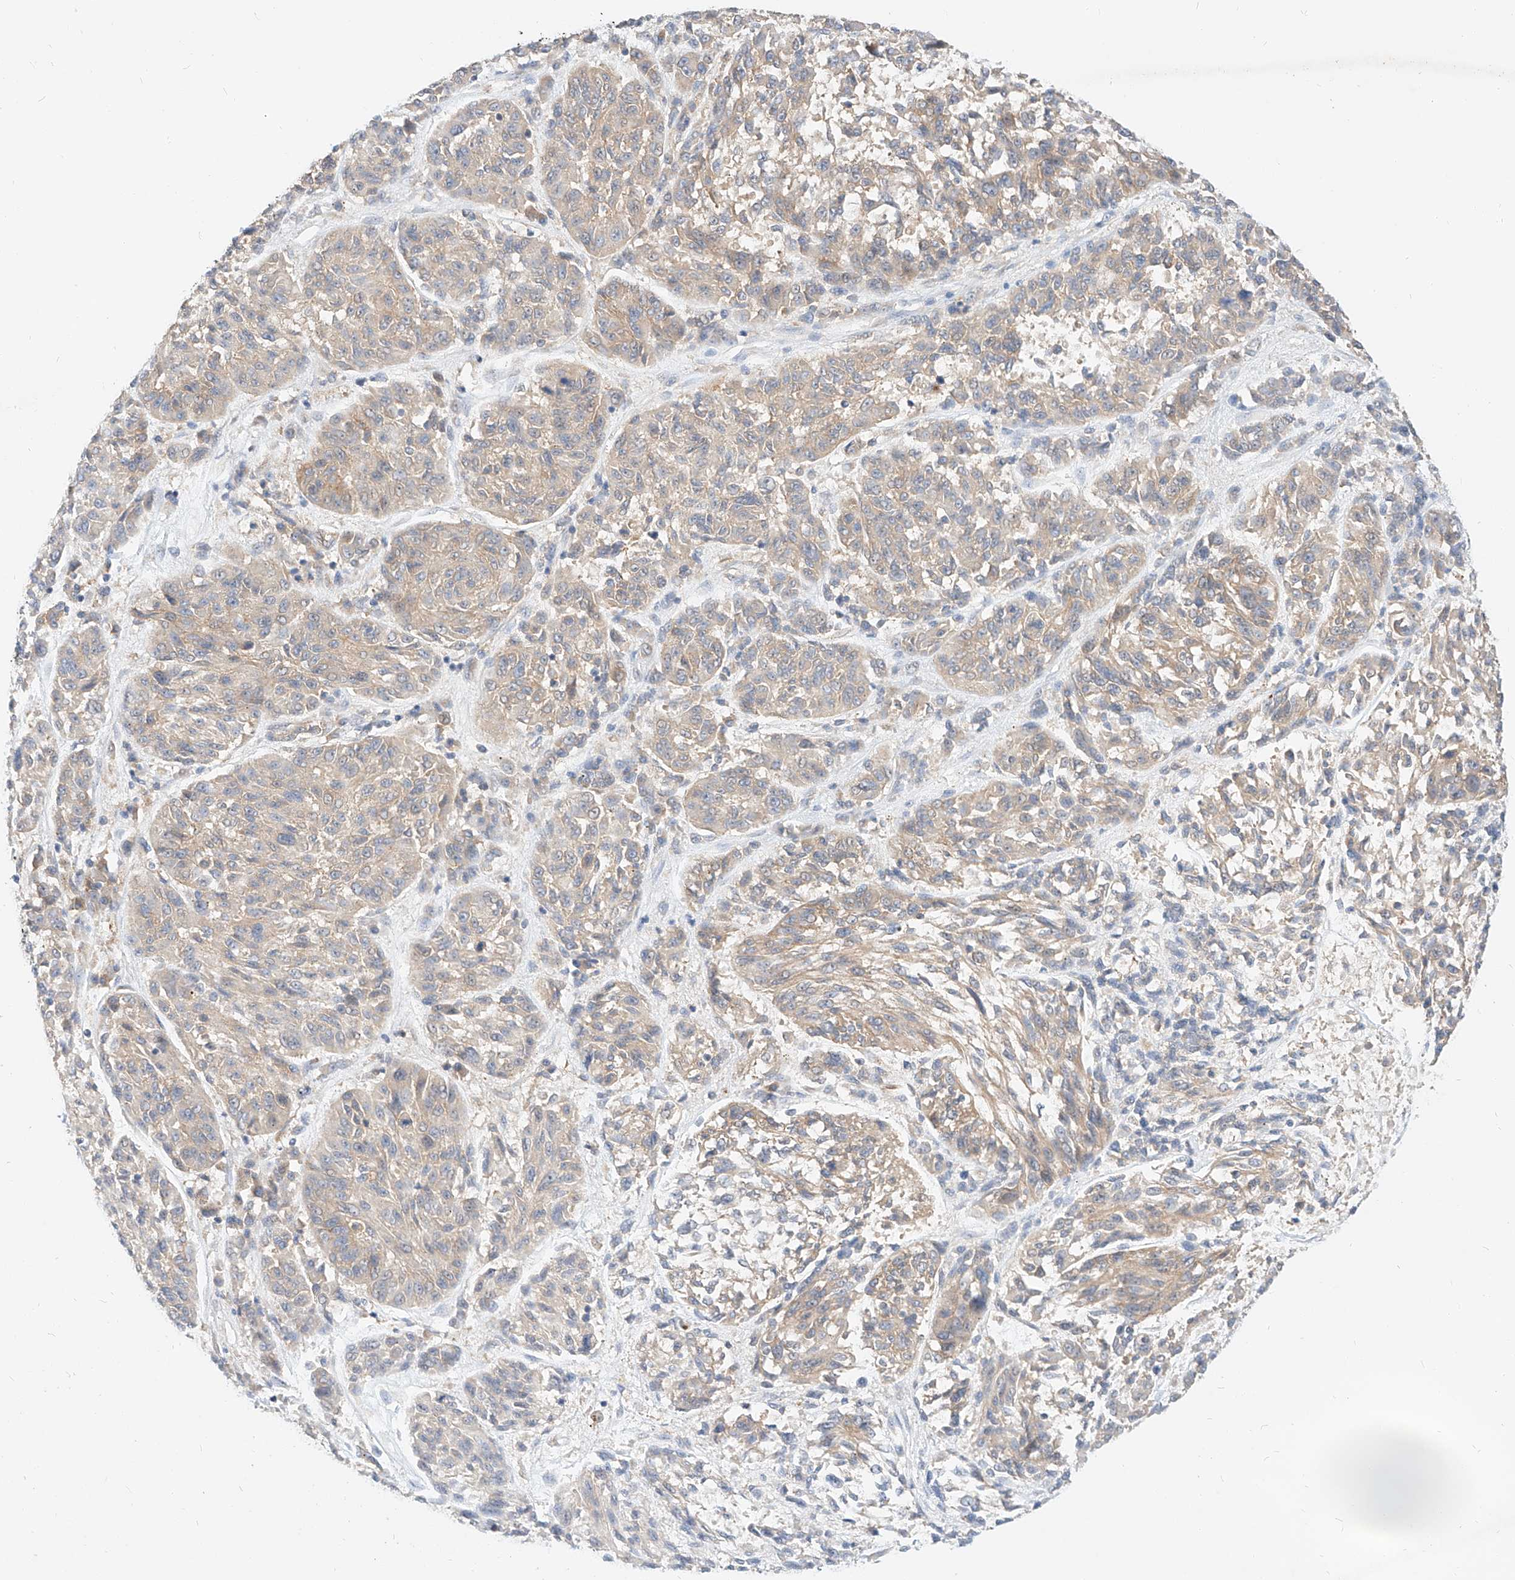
{"staining": {"intensity": "negative", "quantity": "none", "location": "none"}, "tissue": "melanoma", "cell_type": "Tumor cells", "image_type": "cancer", "snomed": [{"axis": "morphology", "description": "Malignant melanoma, NOS"}, {"axis": "topography", "description": "Skin"}], "caption": "Tumor cells are negative for protein expression in human melanoma. The staining is performed using DAB brown chromogen with nuclei counter-stained in using hematoxylin.", "gene": "NFAM1", "patient": {"sex": "male", "age": 53}}